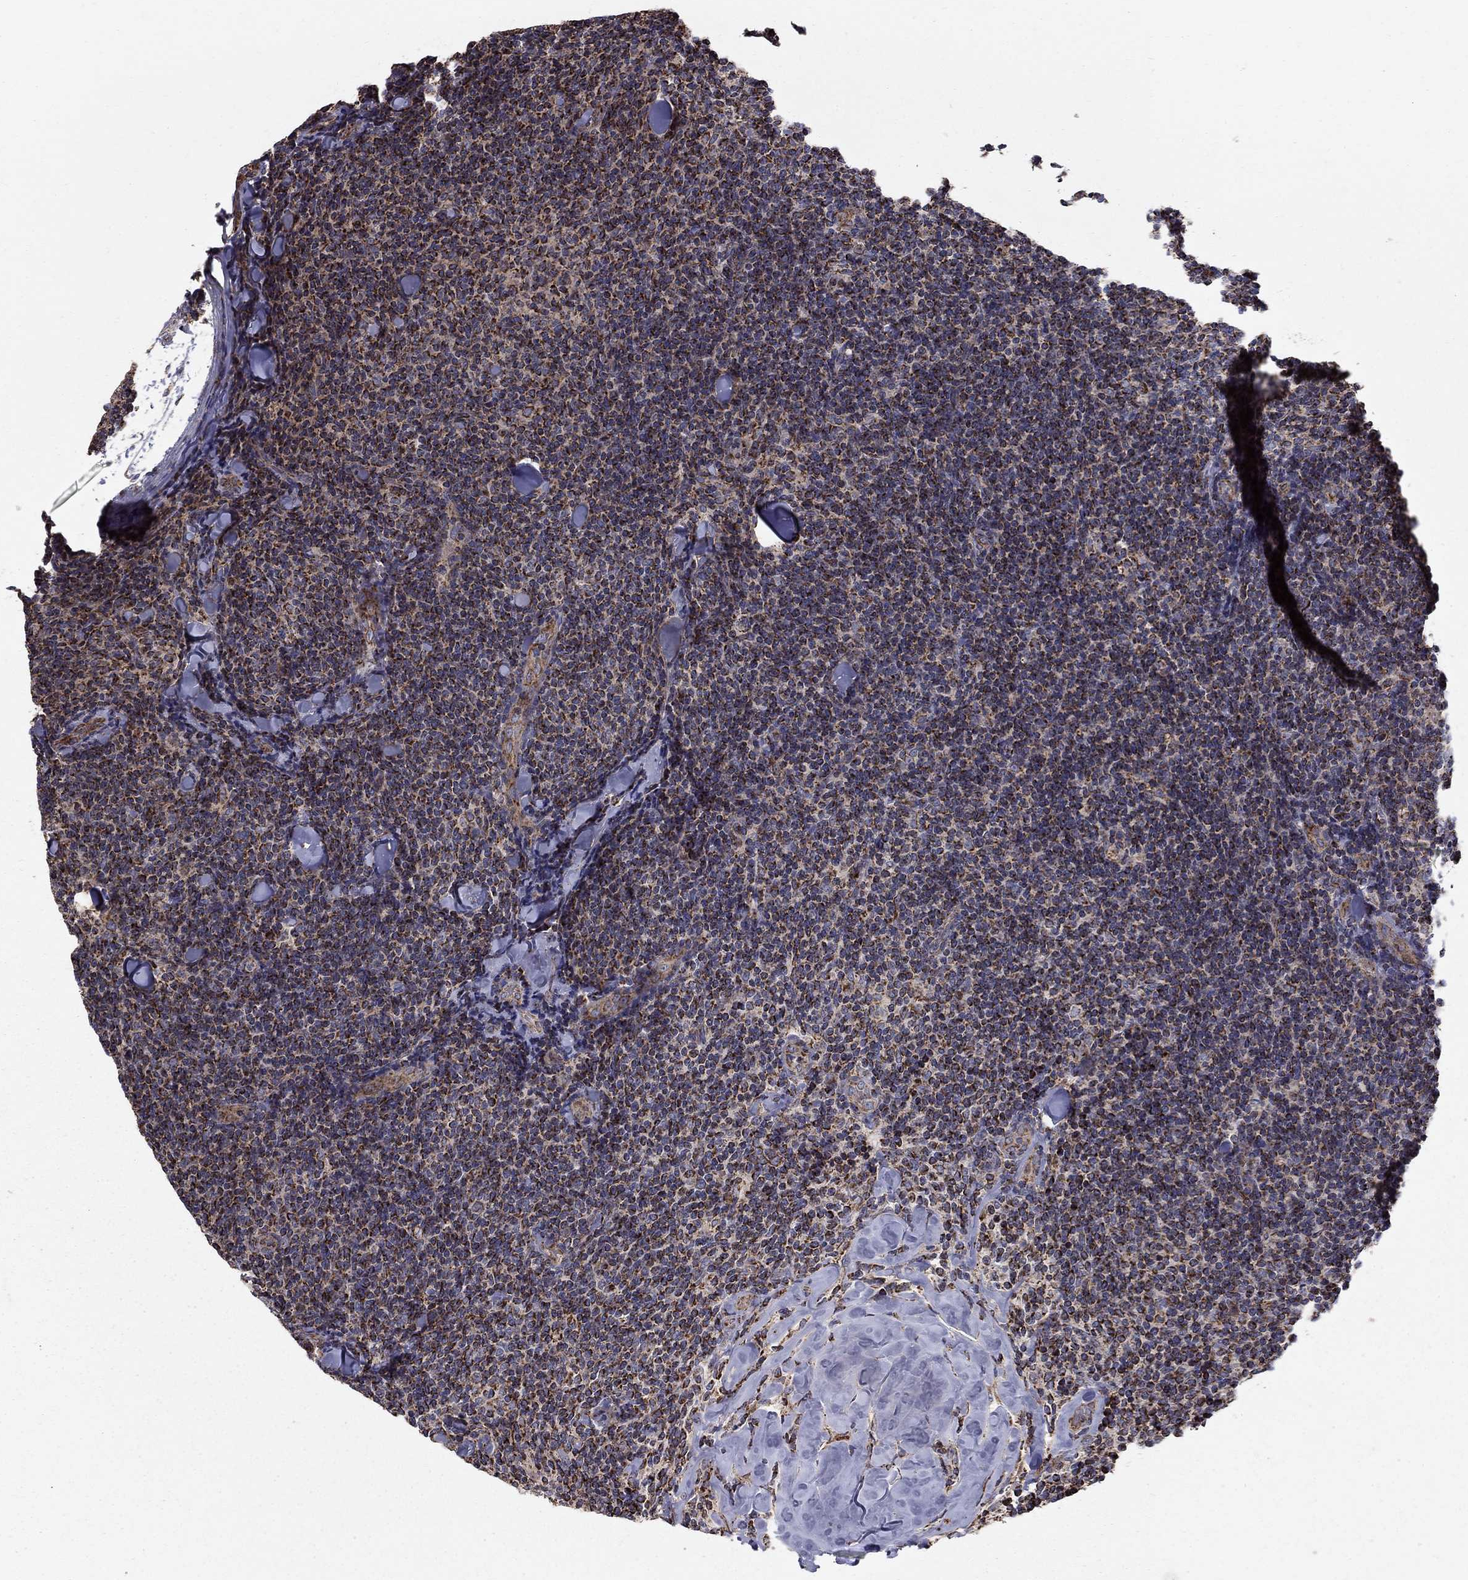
{"staining": {"intensity": "moderate", "quantity": "25%-75%", "location": "cytoplasmic/membranous"}, "tissue": "lymphoma", "cell_type": "Tumor cells", "image_type": "cancer", "snomed": [{"axis": "morphology", "description": "Malignant lymphoma, non-Hodgkin's type, Low grade"}, {"axis": "topography", "description": "Lymph node"}], "caption": "This is a photomicrograph of IHC staining of lymphoma, which shows moderate expression in the cytoplasmic/membranous of tumor cells.", "gene": "NDUFS8", "patient": {"sex": "female", "age": 56}}